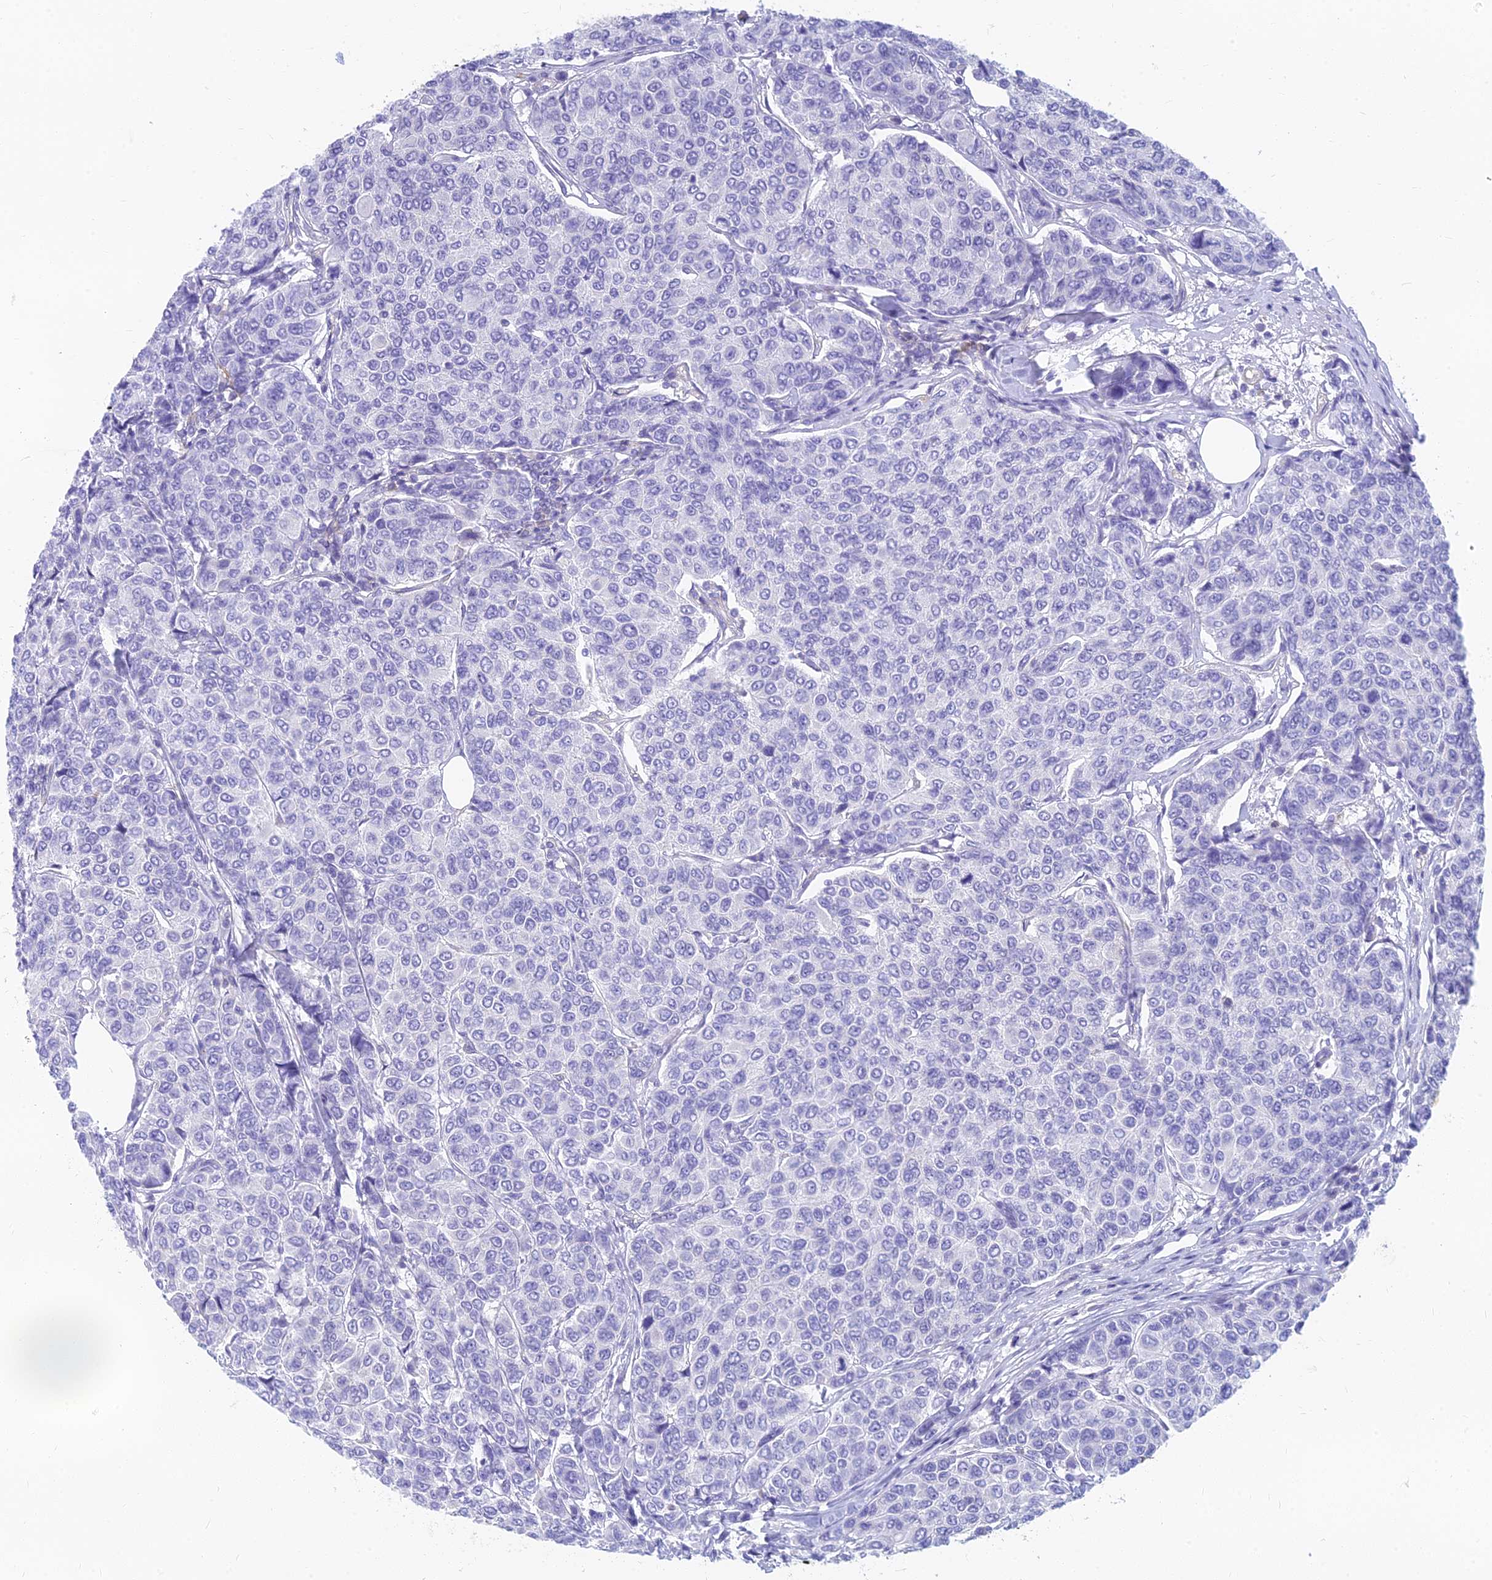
{"staining": {"intensity": "negative", "quantity": "none", "location": "none"}, "tissue": "breast cancer", "cell_type": "Tumor cells", "image_type": "cancer", "snomed": [{"axis": "morphology", "description": "Duct carcinoma"}, {"axis": "topography", "description": "Breast"}], "caption": "The immunohistochemistry (IHC) micrograph has no significant positivity in tumor cells of breast cancer (infiltrating ductal carcinoma) tissue. The staining is performed using DAB (3,3'-diaminobenzidine) brown chromogen with nuclei counter-stained in using hematoxylin.", "gene": "STRN4", "patient": {"sex": "female", "age": 55}}